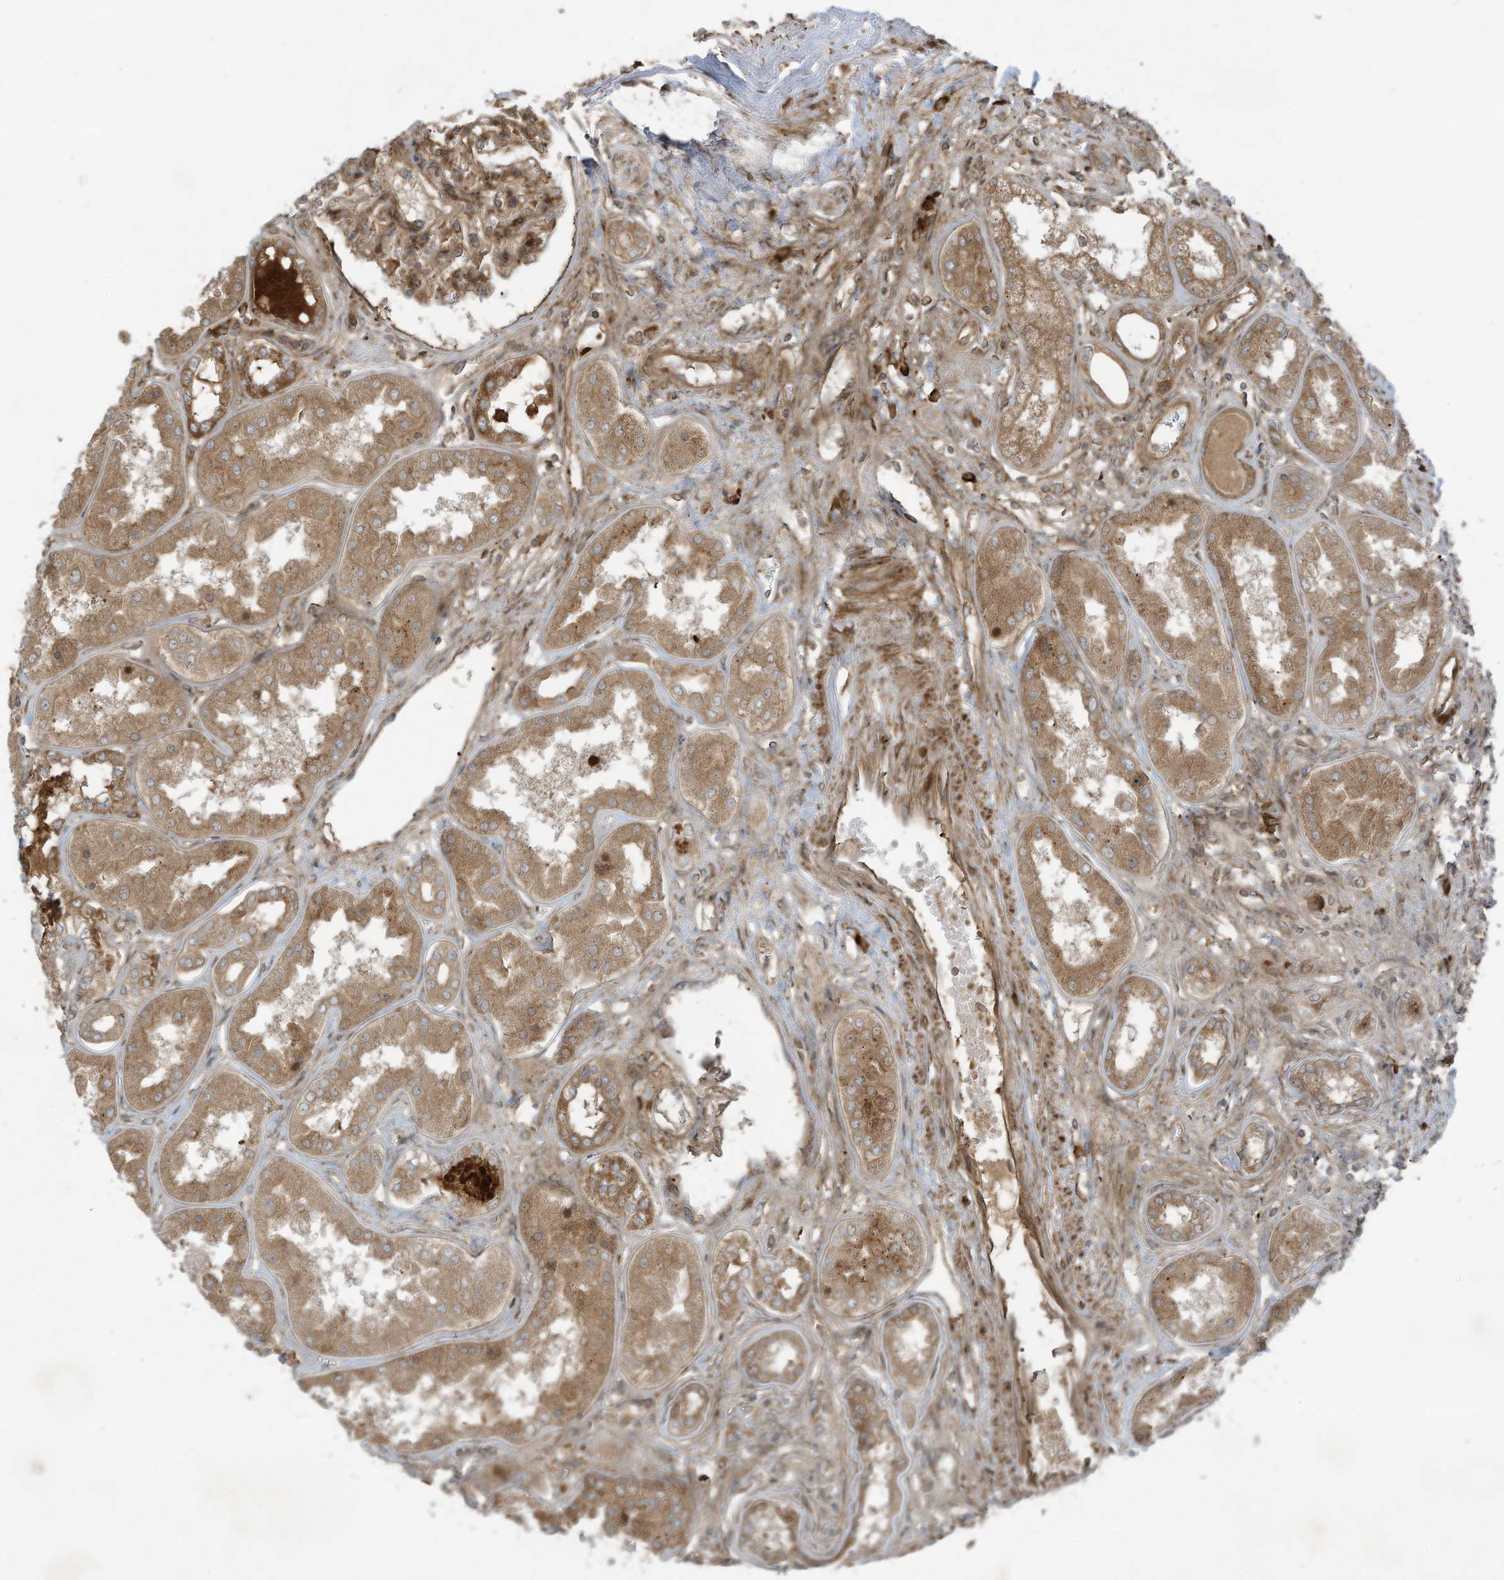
{"staining": {"intensity": "moderate", "quantity": ">75%", "location": "cytoplasmic/membranous"}, "tissue": "kidney", "cell_type": "Cells in glomeruli", "image_type": "normal", "snomed": [{"axis": "morphology", "description": "Normal tissue, NOS"}, {"axis": "topography", "description": "Kidney"}], "caption": "An image of kidney stained for a protein exhibits moderate cytoplasmic/membranous brown staining in cells in glomeruli.", "gene": "DDIT4", "patient": {"sex": "female", "age": 56}}